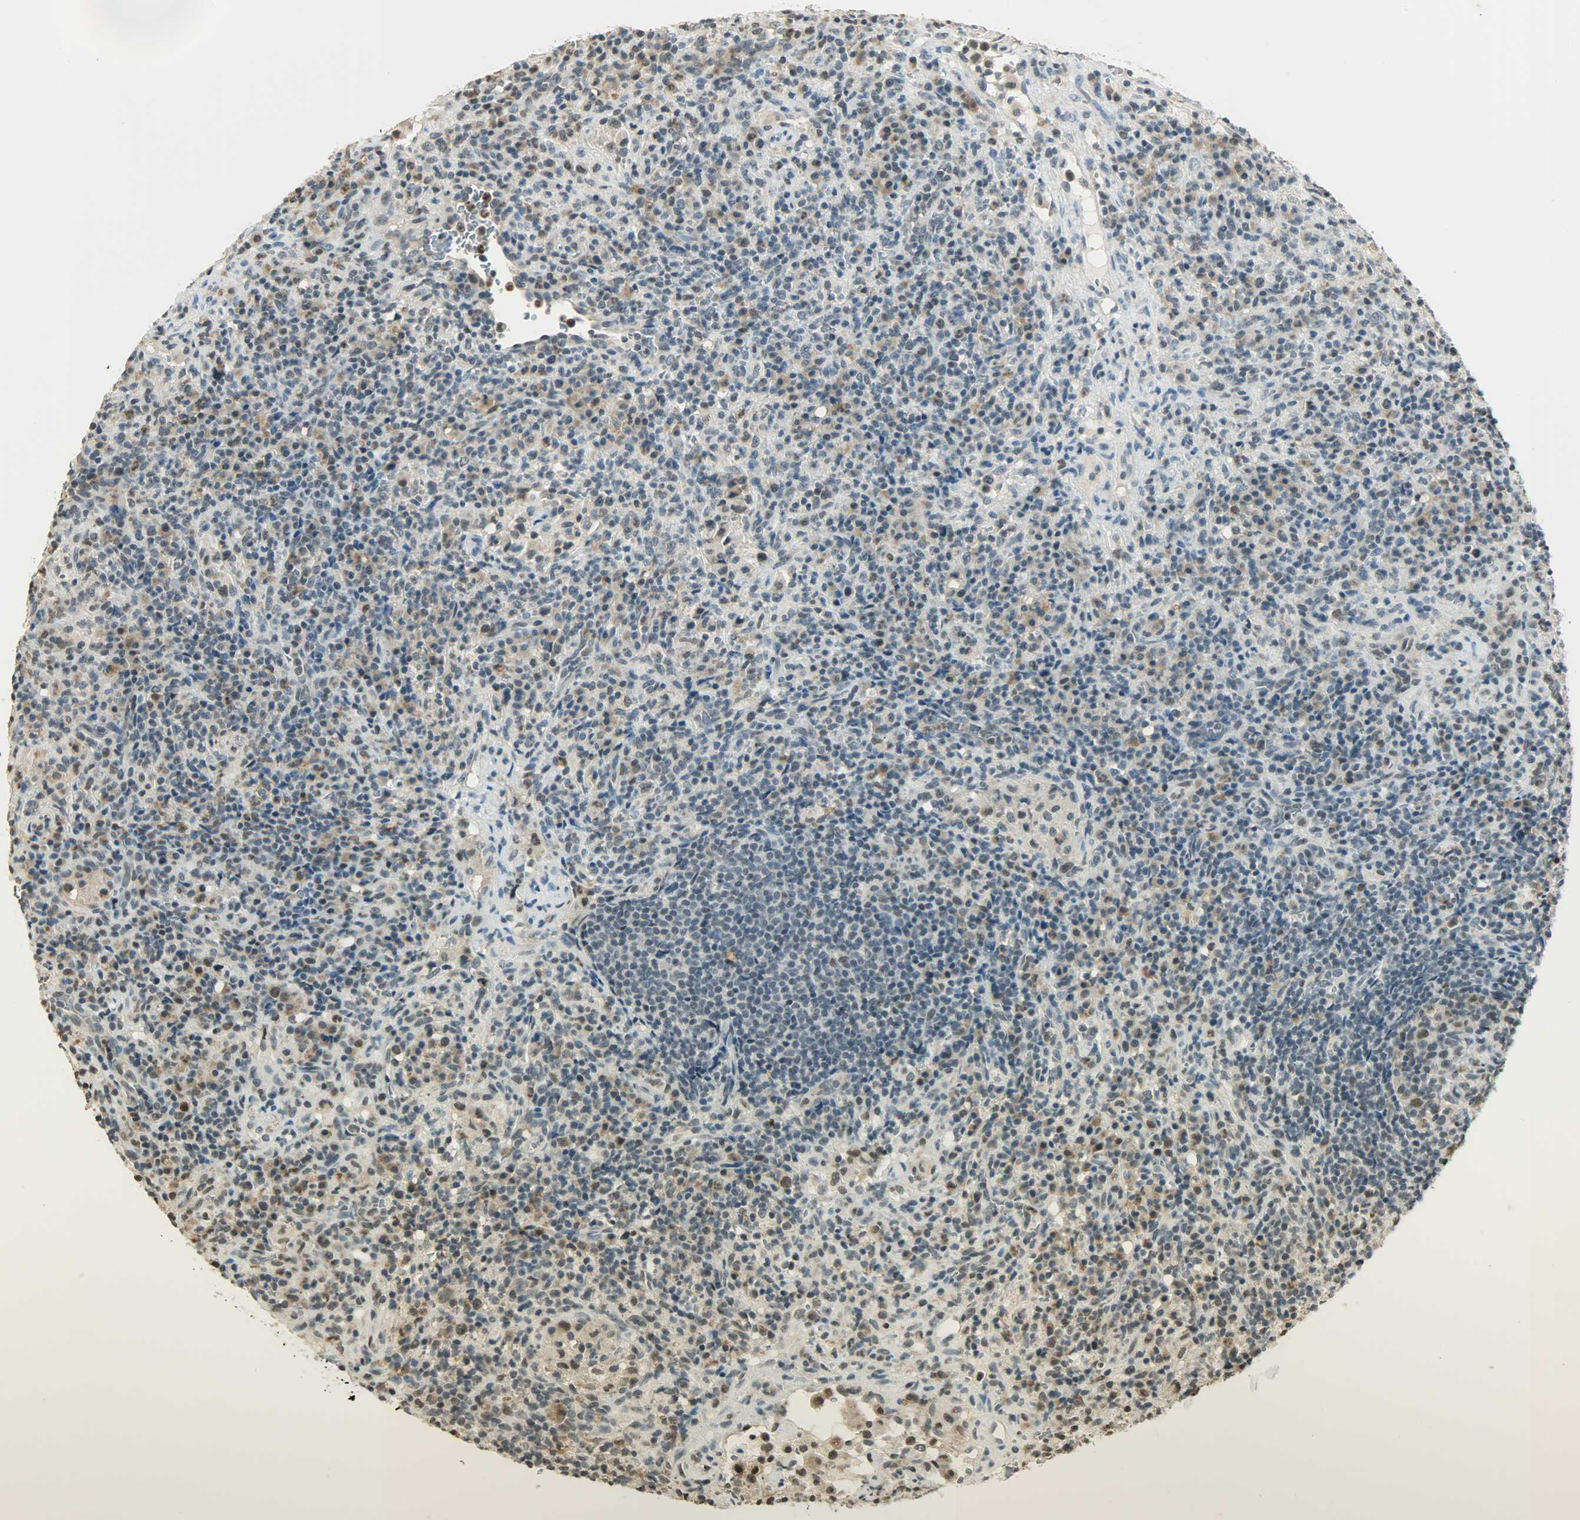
{"staining": {"intensity": "weak", "quantity": "<25%", "location": "nuclear"}, "tissue": "lymphoma", "cell_type": "Tumor cells", "image_type": "cancer", "snomed": [{"axis": "morphology", "description": "Hodgkin's disease, NOS"}, {"axis": "topography", "description": "Lymph node"}], "caption": "Tumor cells are negative for brown protein staining in Hodgkin's disease.", "gene": "SMARCA5", "patient": {"sex": "male", "age": 65}}